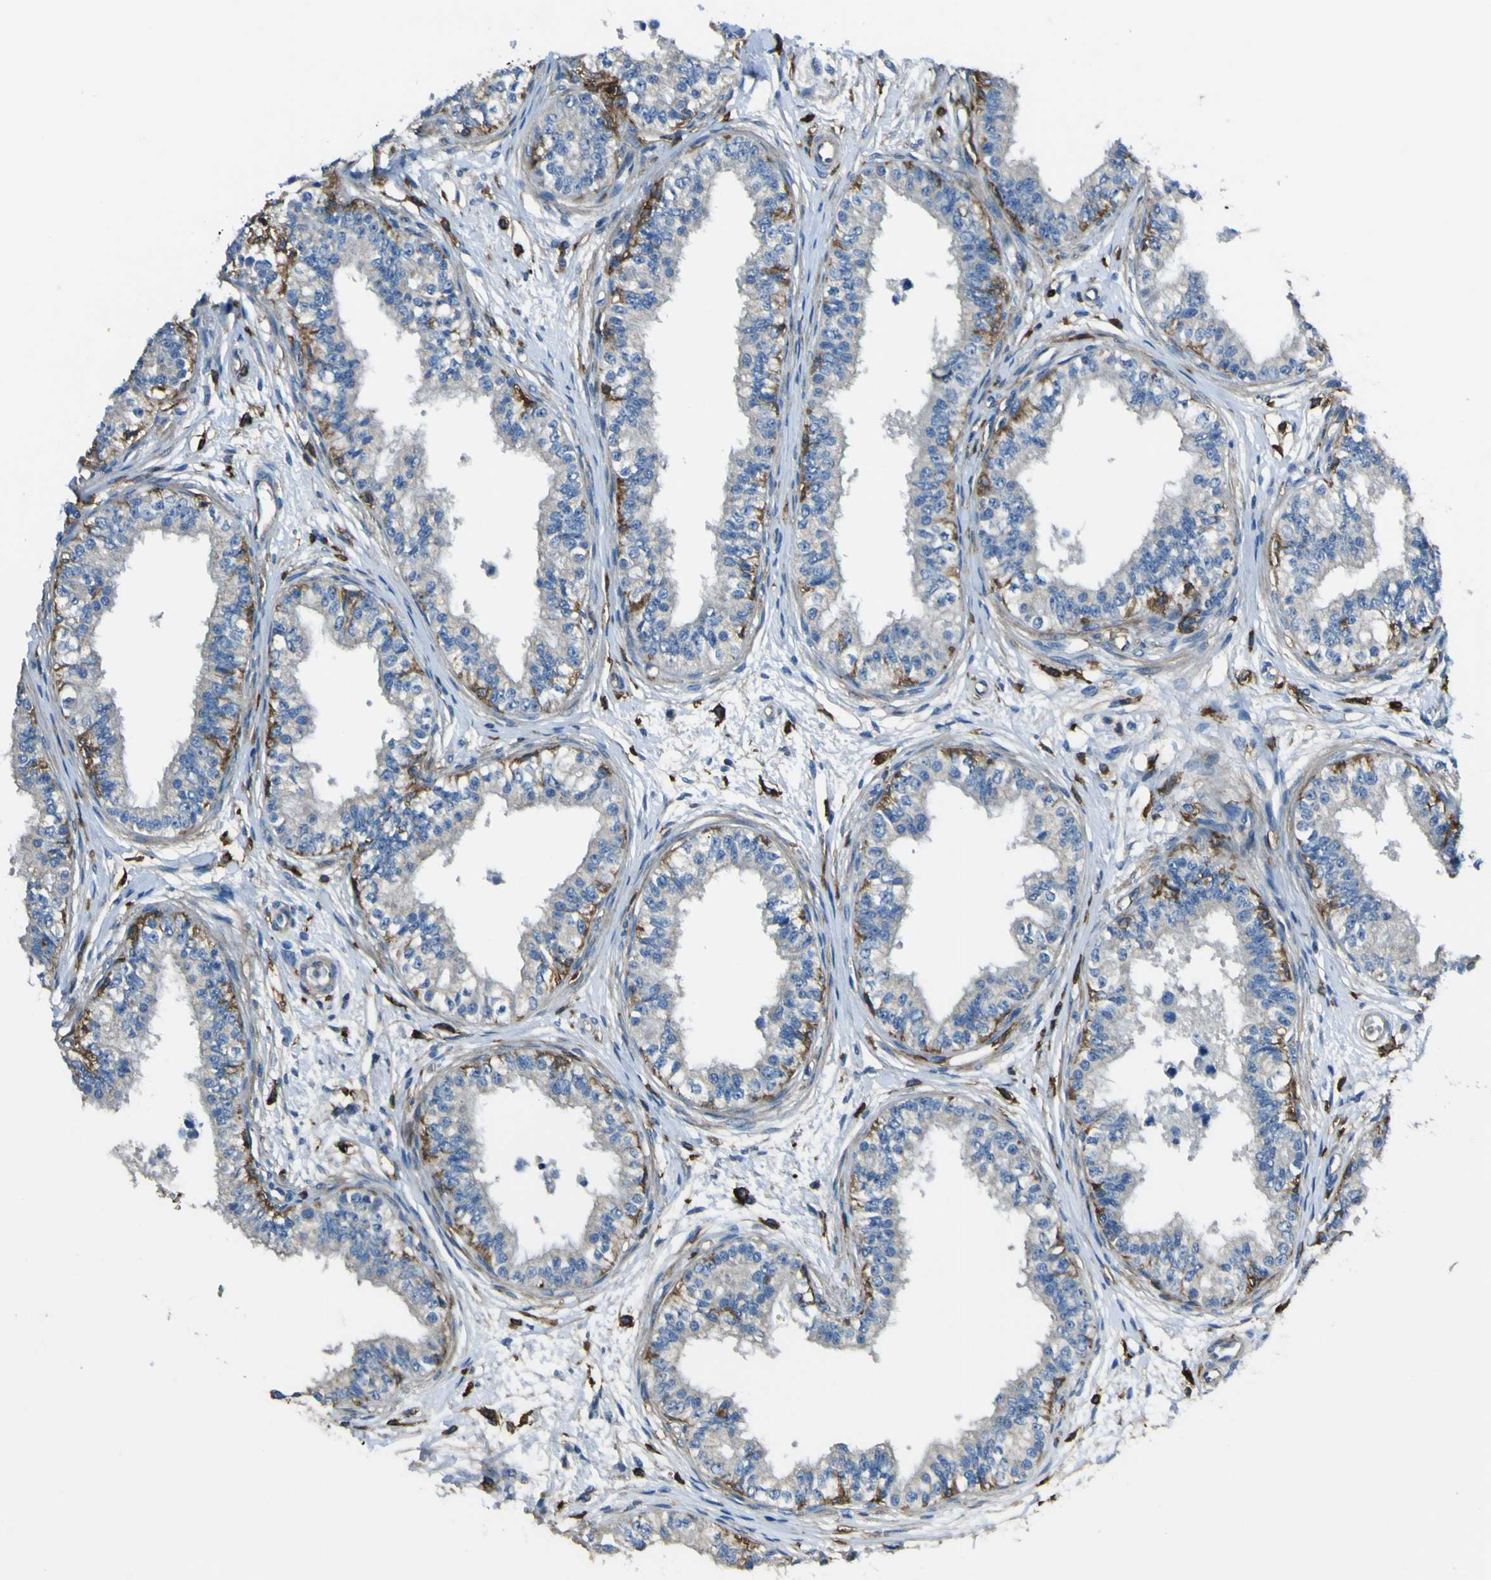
{"staining": {"intensity": "moderate", "quantity": "<25%", "location": "cytoplasmic/membranous"}, "tissue": "epididymis", "cell_type": "Glandular cells", "image_type": "normal", "snomed": [{"axis": "morphology", "description": "Normal tissue, NOS"}, {"axis": "morphology", "description": "Adenocarcinoma, metastatic, NOS"}, {"axis": "topography", "description": "Testis"}, {"axis": "topography", "description": "Epididymis"}], "caption": "A brown stain labels moderate cytoplasmic/membranous staining of a protein in glandular cells of unremarkable human epididymis.", "gene": "LAIR1", "patient": {"sex": "male", "age": 26}}